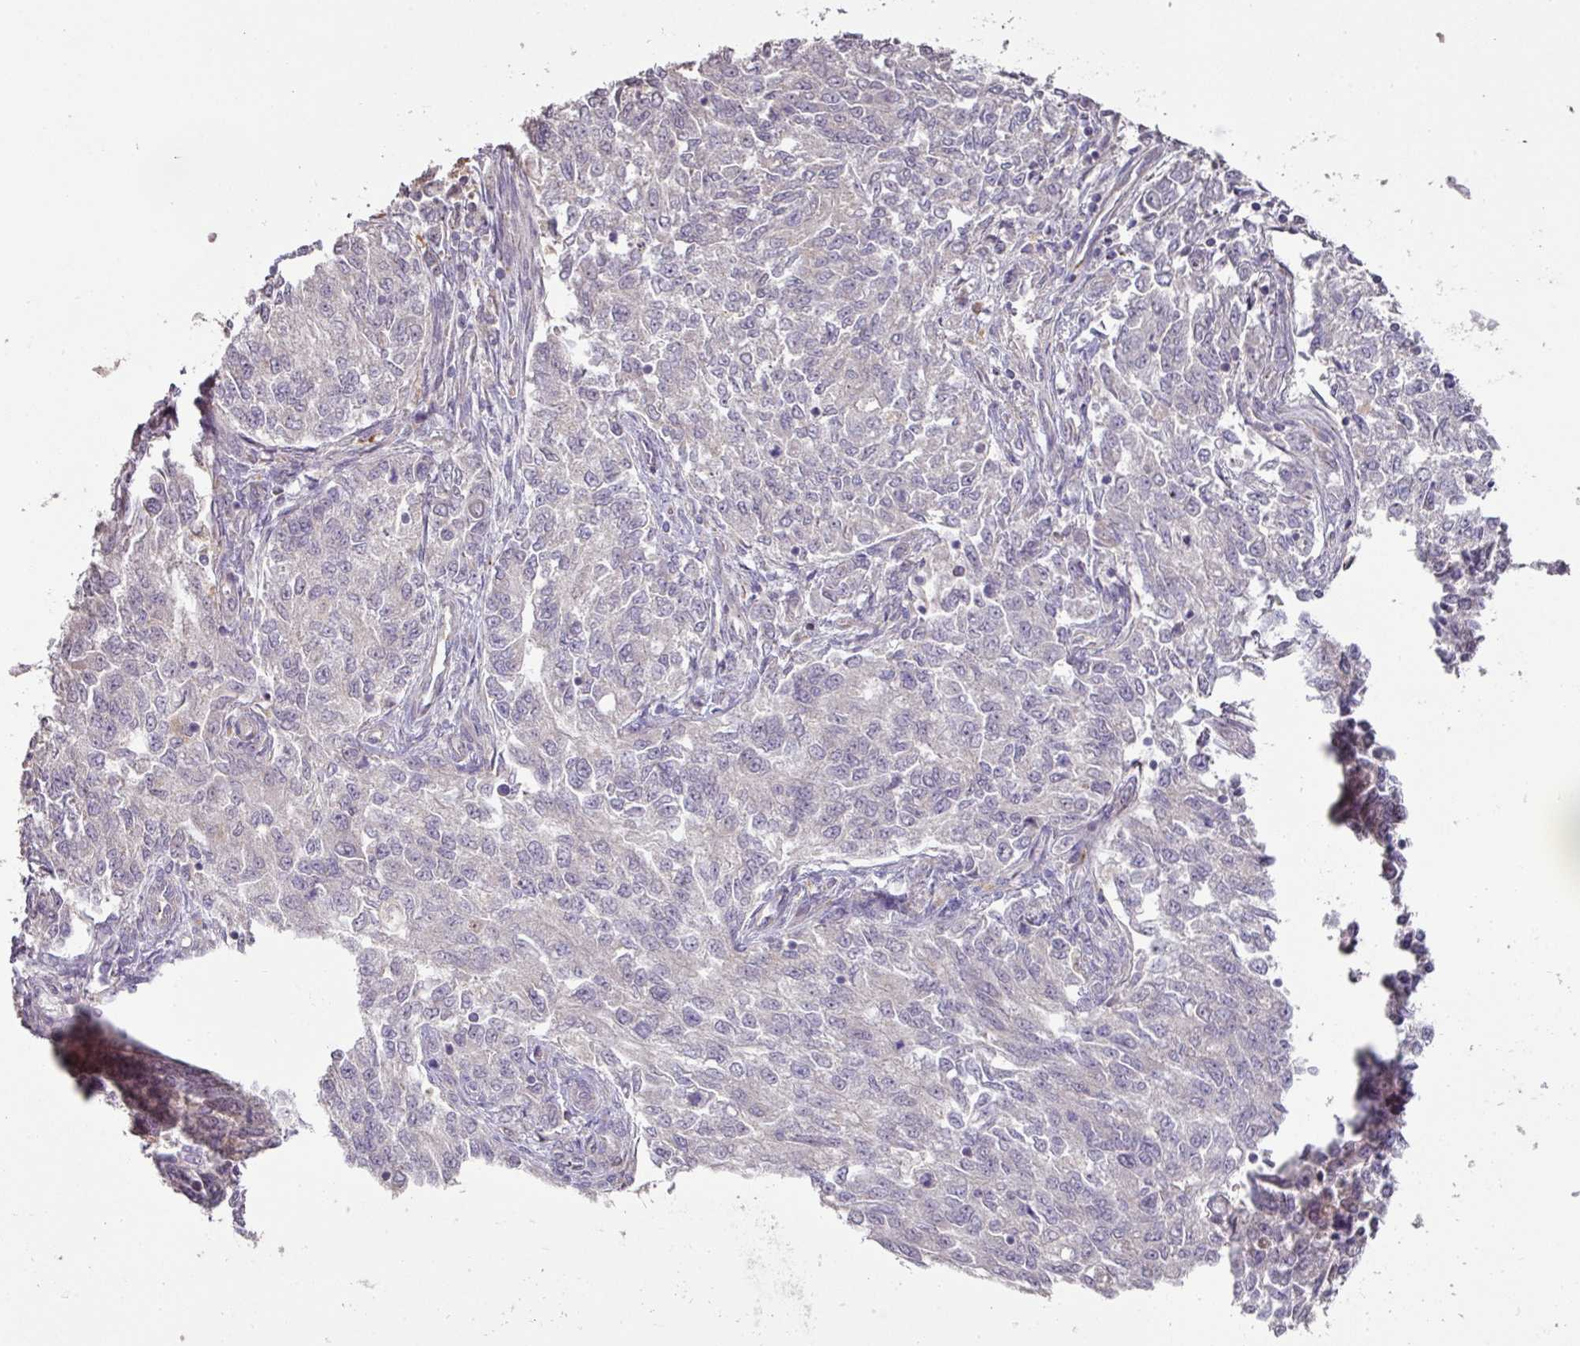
{"staining": {"intensity": "negative", "quantity": "none", "location": "none"}, "tissue": "endometrial cancer", "cell_type": "Tumor cells", "image_type": "cancer", "snomed": [{"axis": "morphology", "description": "Adenocarcinoma, NOS"}, {"axis": "topography", "description": "Endometrium"}], "caption": "Tumor cells are negative for protein expression in human adenocarcinoma (endometrial).", "gene": "CXCR5", "patient": {"sex": "female", "age": 50}}